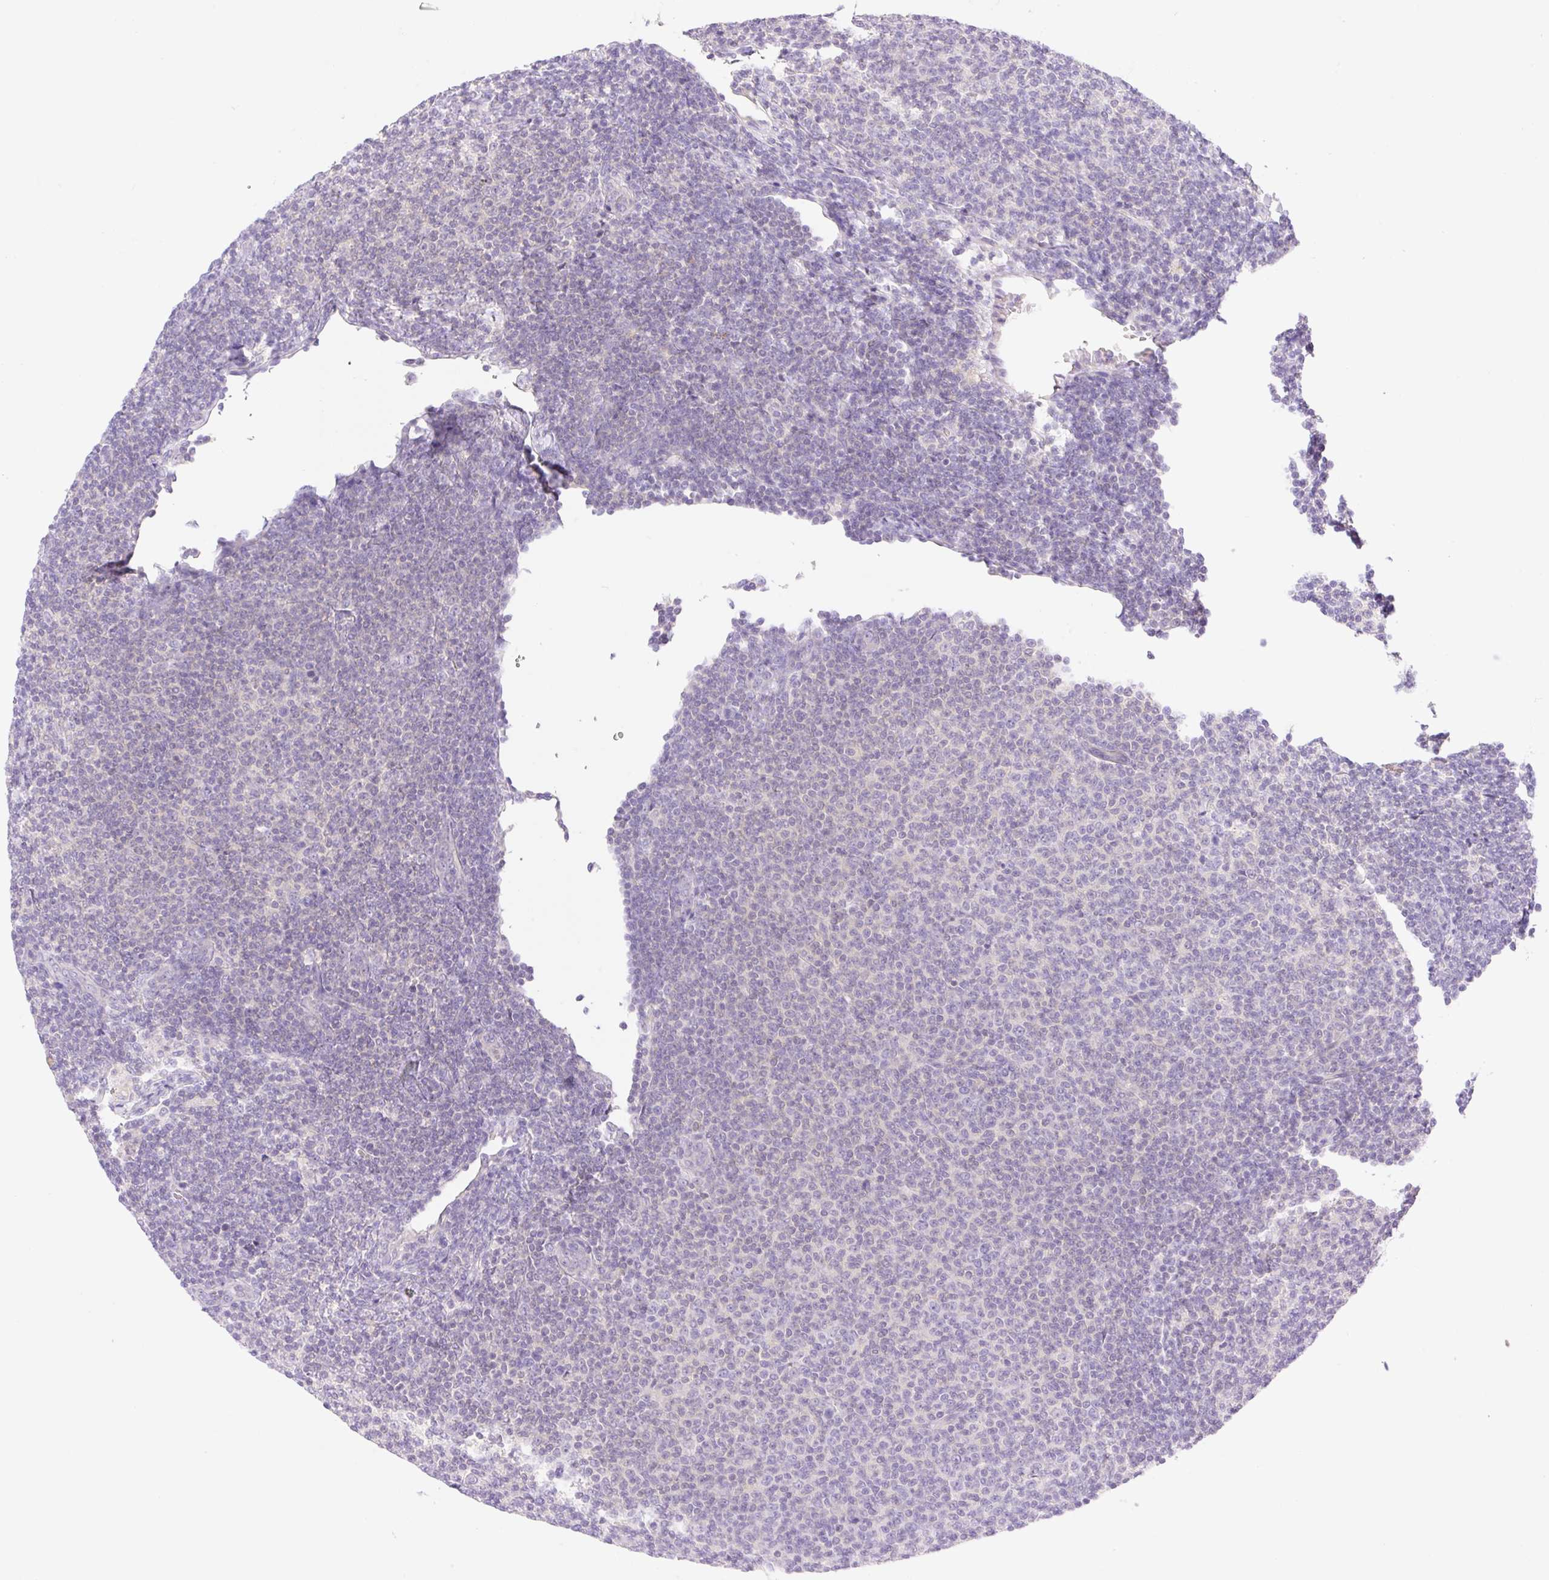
{"staining": {"intensity": "negative", "quantity": "none", "location": "none"}, "tissue": "lymphoma", "cell_type": "Tumor cells", "image_type": "cancer", "snomed": [{"axis": "morphology", "description": "Malignant lymphoma, non-Hodgkin's type, Low grade"}, {"axis": "topography", "description": "Lymph node"}], "caption": "Immunohistochemistry of lymphoma exhibits no expression in tumor cells.", "gene": "DENND5A", "patient": {"sex": "male", "age": 66}}